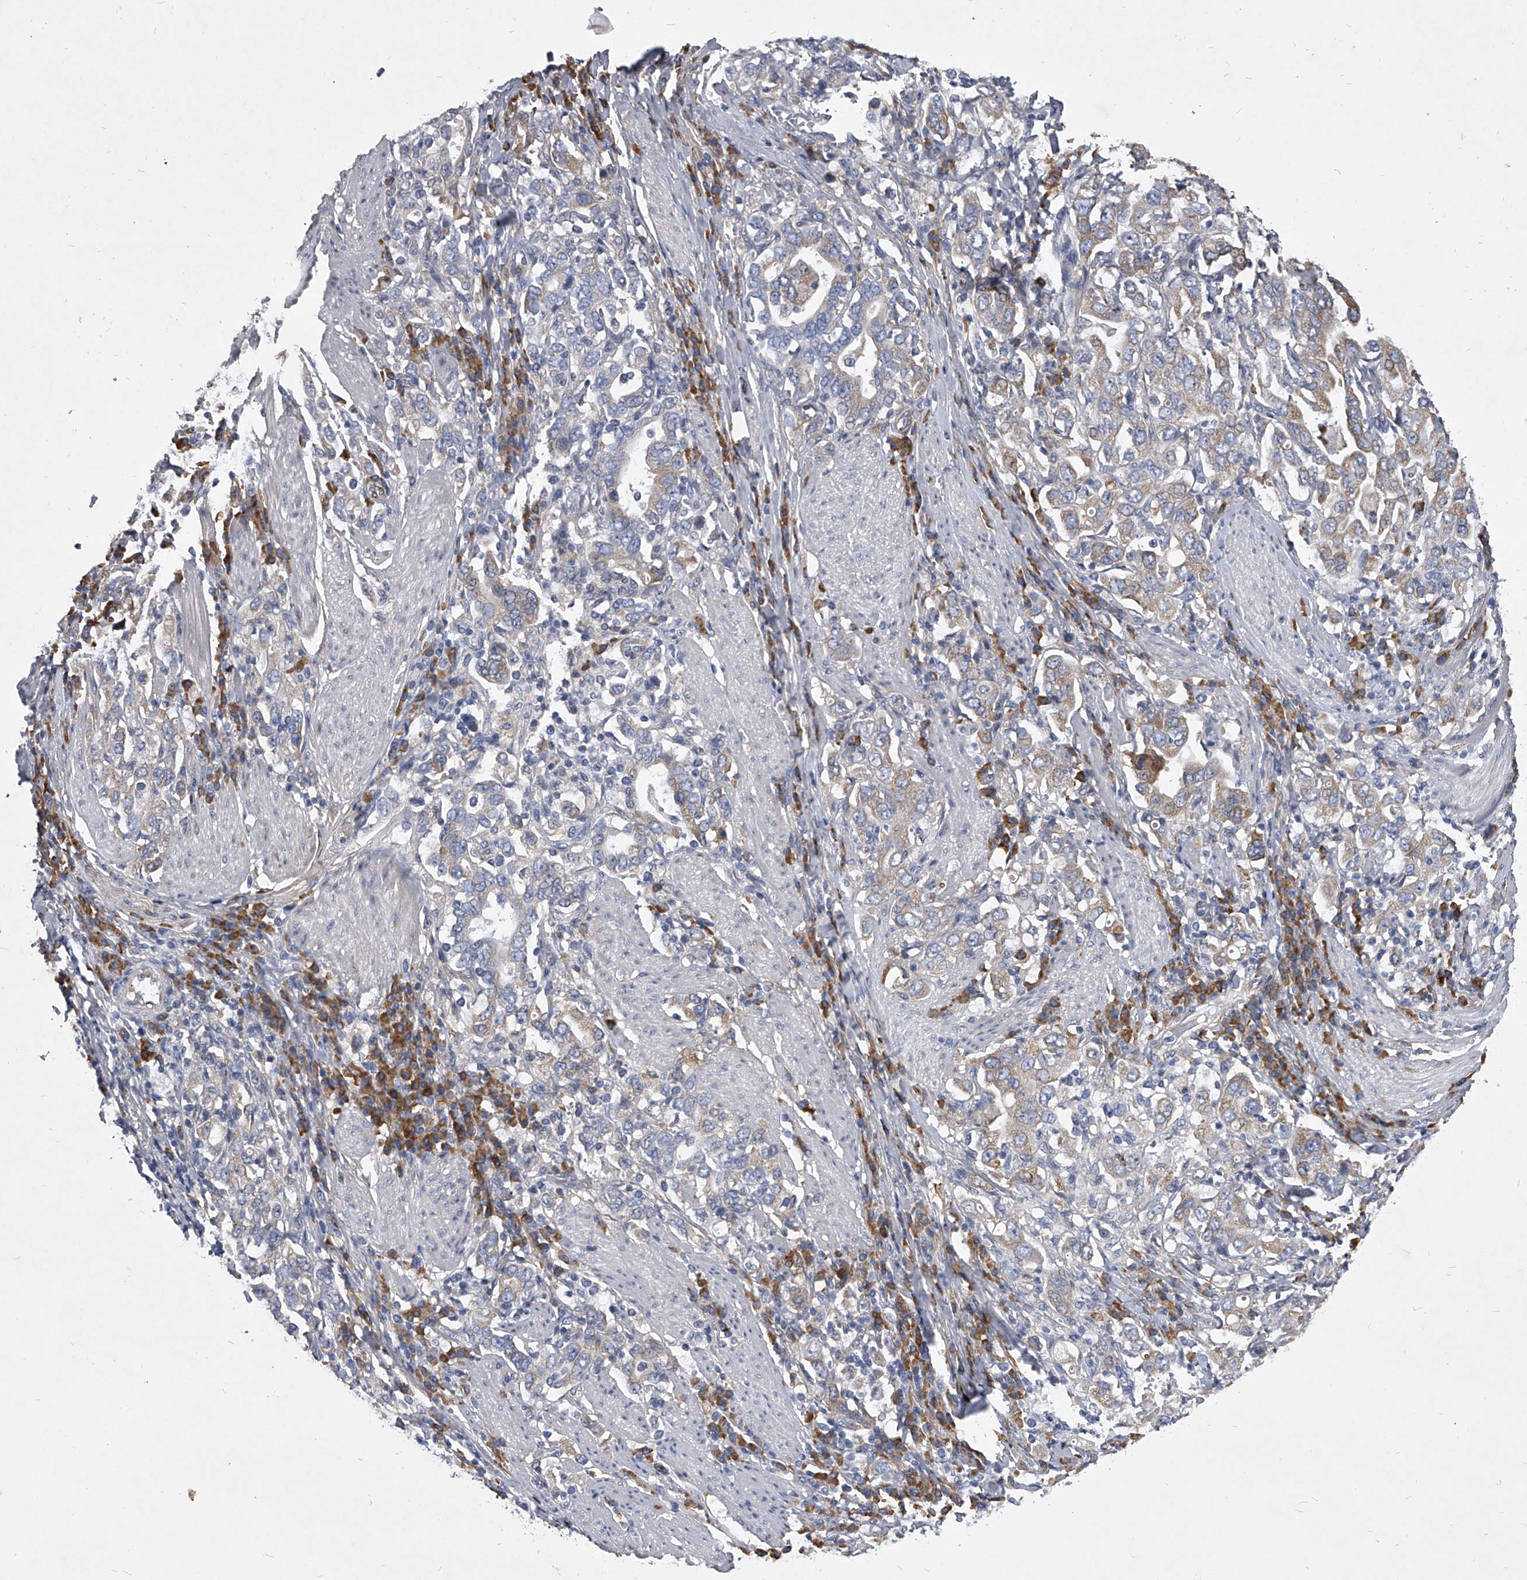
{"staining": {"intensity": "weak", "quantity": "25%-75%", "location": "cytoplasmic/membranous"}, "tissue": "stomach cancer", "cell_type": "Tumor cells", "image_type": "cancer", "snomed": [{"axis": "morphology", "description": "Adenocarcinoma, NOS"}, {"axis": "topography", "description": "Stomach, upper"}], "caption": "Stomach adenocarcinoma stained with a protein marker demonstrates weak staining in tumor cells.", "gene": "CCR4", "patient": {"sex": "male", "age": 62}}